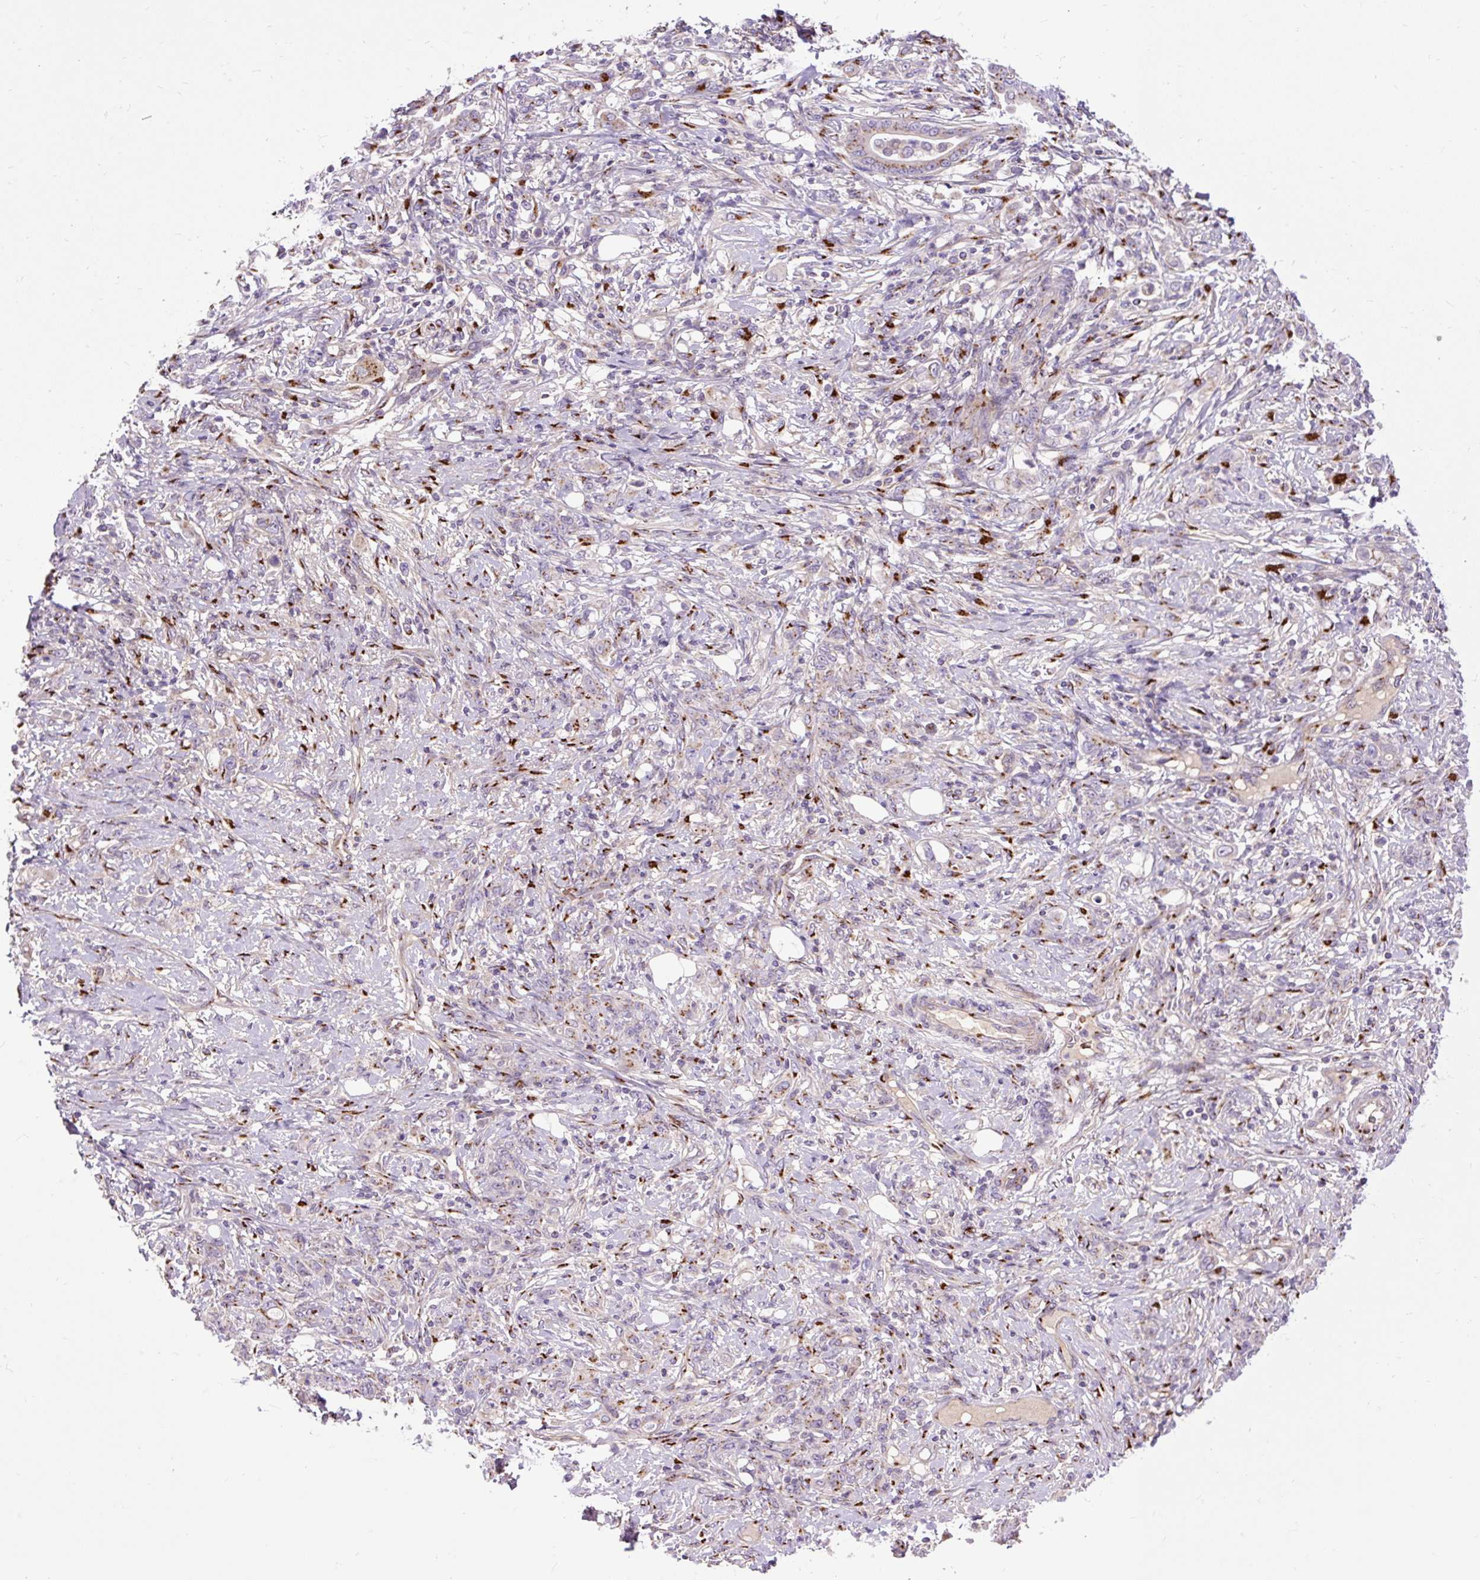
{"staining": {"intensity": "negative", "quantity": "none", "location": "none"}, "tissue": "stomach cancer", "cell_type": "Tumor cells", "image_type": "cancer", "snomed": [{"axis": "morphology", "description": "Adenocarcinoma, NOS"}, {"axis": "topography", "description": "Stomach"}], "caption": "Tumor cells are negative for brown protein staining in stomach cancer.", "gene": "MSMP", "patient": {"sex": "female", "age": 79}}